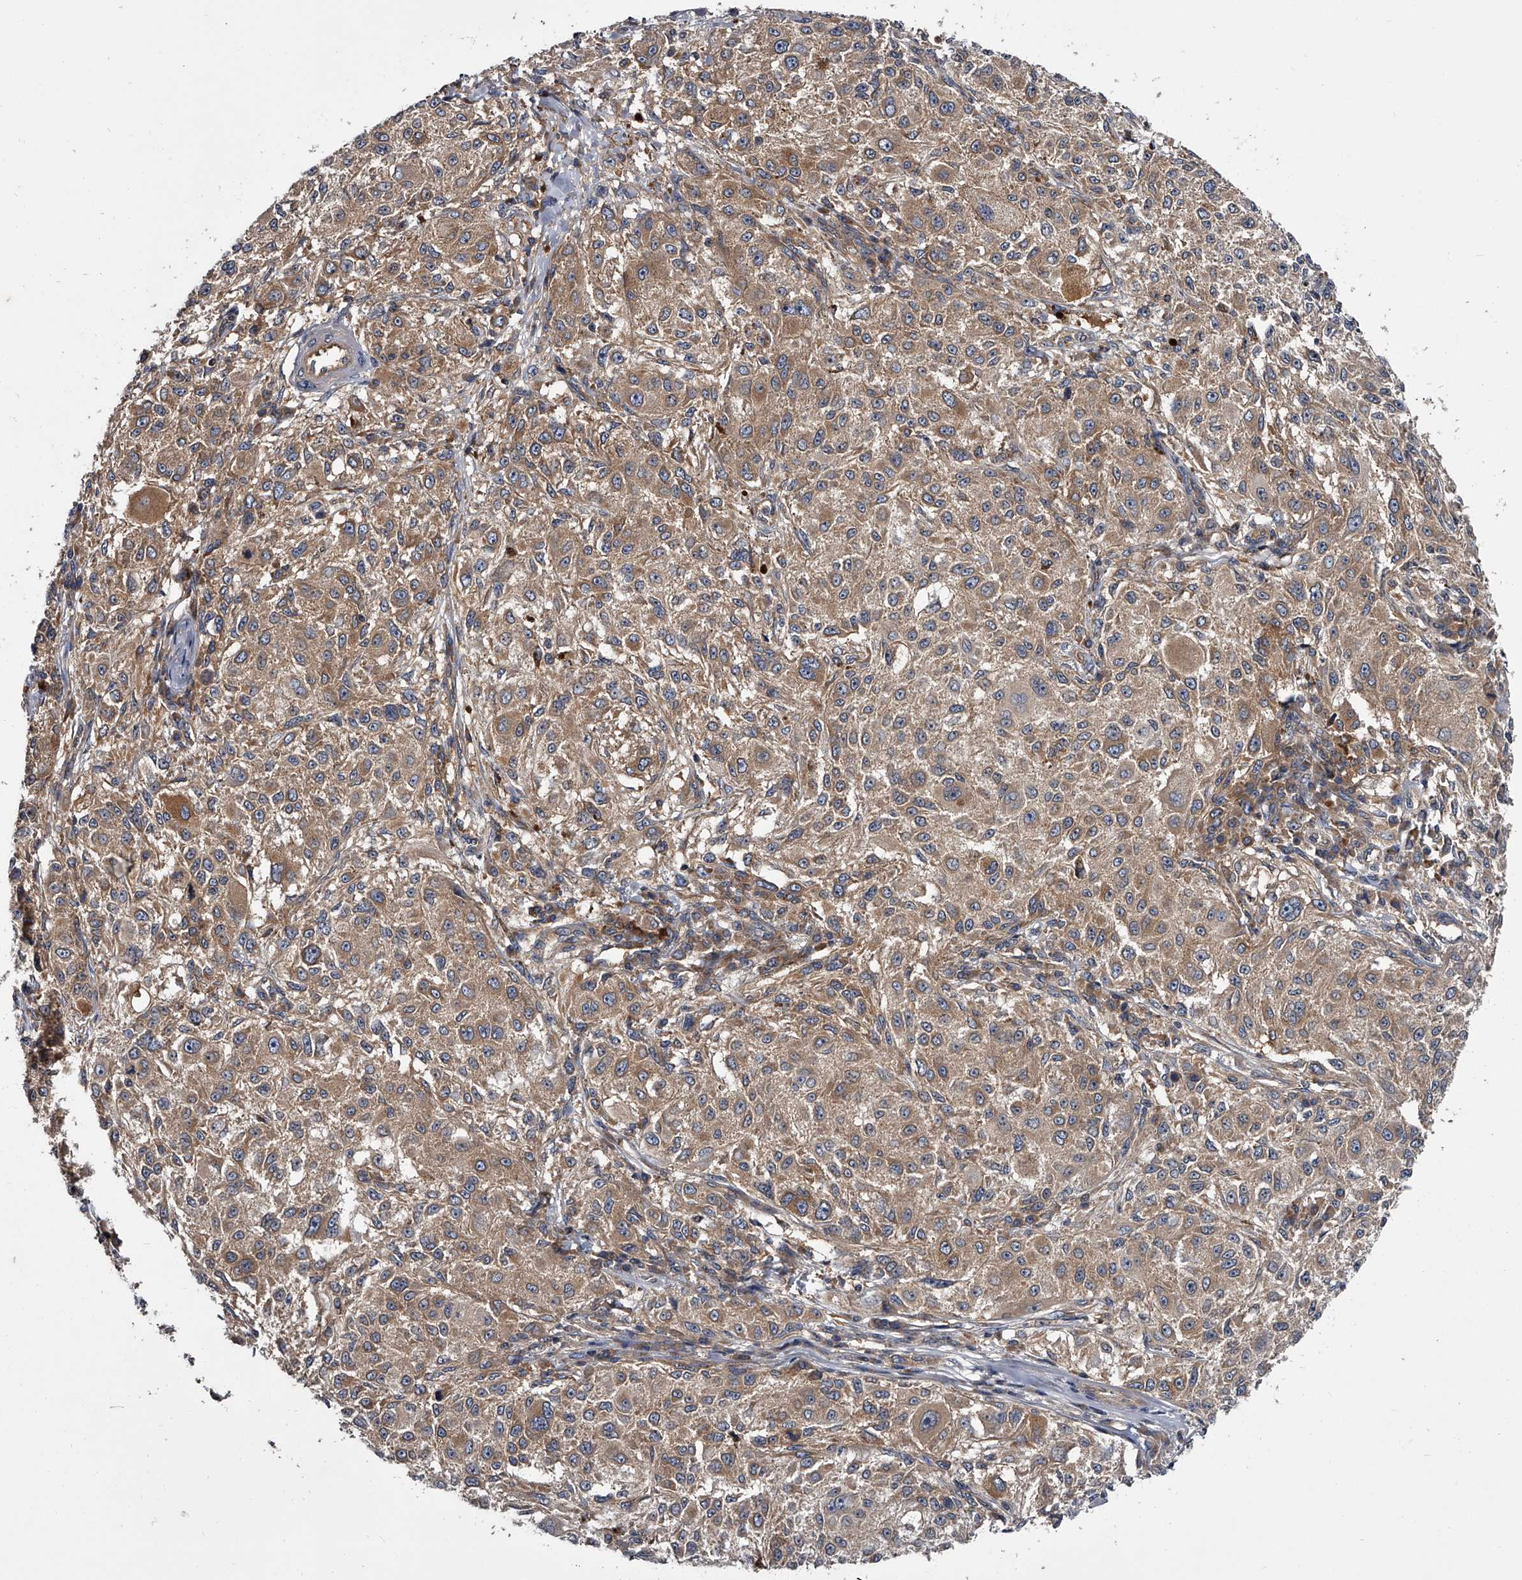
{"staining": {"intensity": "moderate", "quantity": ">75%", "location": "cytoplasmic/membranous"}, "tissue": "melanoma", "cell_type": "Tumor cells", "image_type": "cancer", "snomed": [{"axis": "morphology", "description": "Necrosis, NOS"}, {"axis": "morphology", "description": "Malignant melanoma, NOS"}, {"axis": "topography", "description": "Skin"}], "caption": "Tumor cells show medium levels of moderate cytoplasmic/membranous positivity in about >75% of cells in human malignant melanoma. (DAB (3,3'-diaminobenzidine) IHC with brightfield microscopy, high magnification).", "gene": "GAPVD1", "patient": {"sex": "female", "age": 87}}